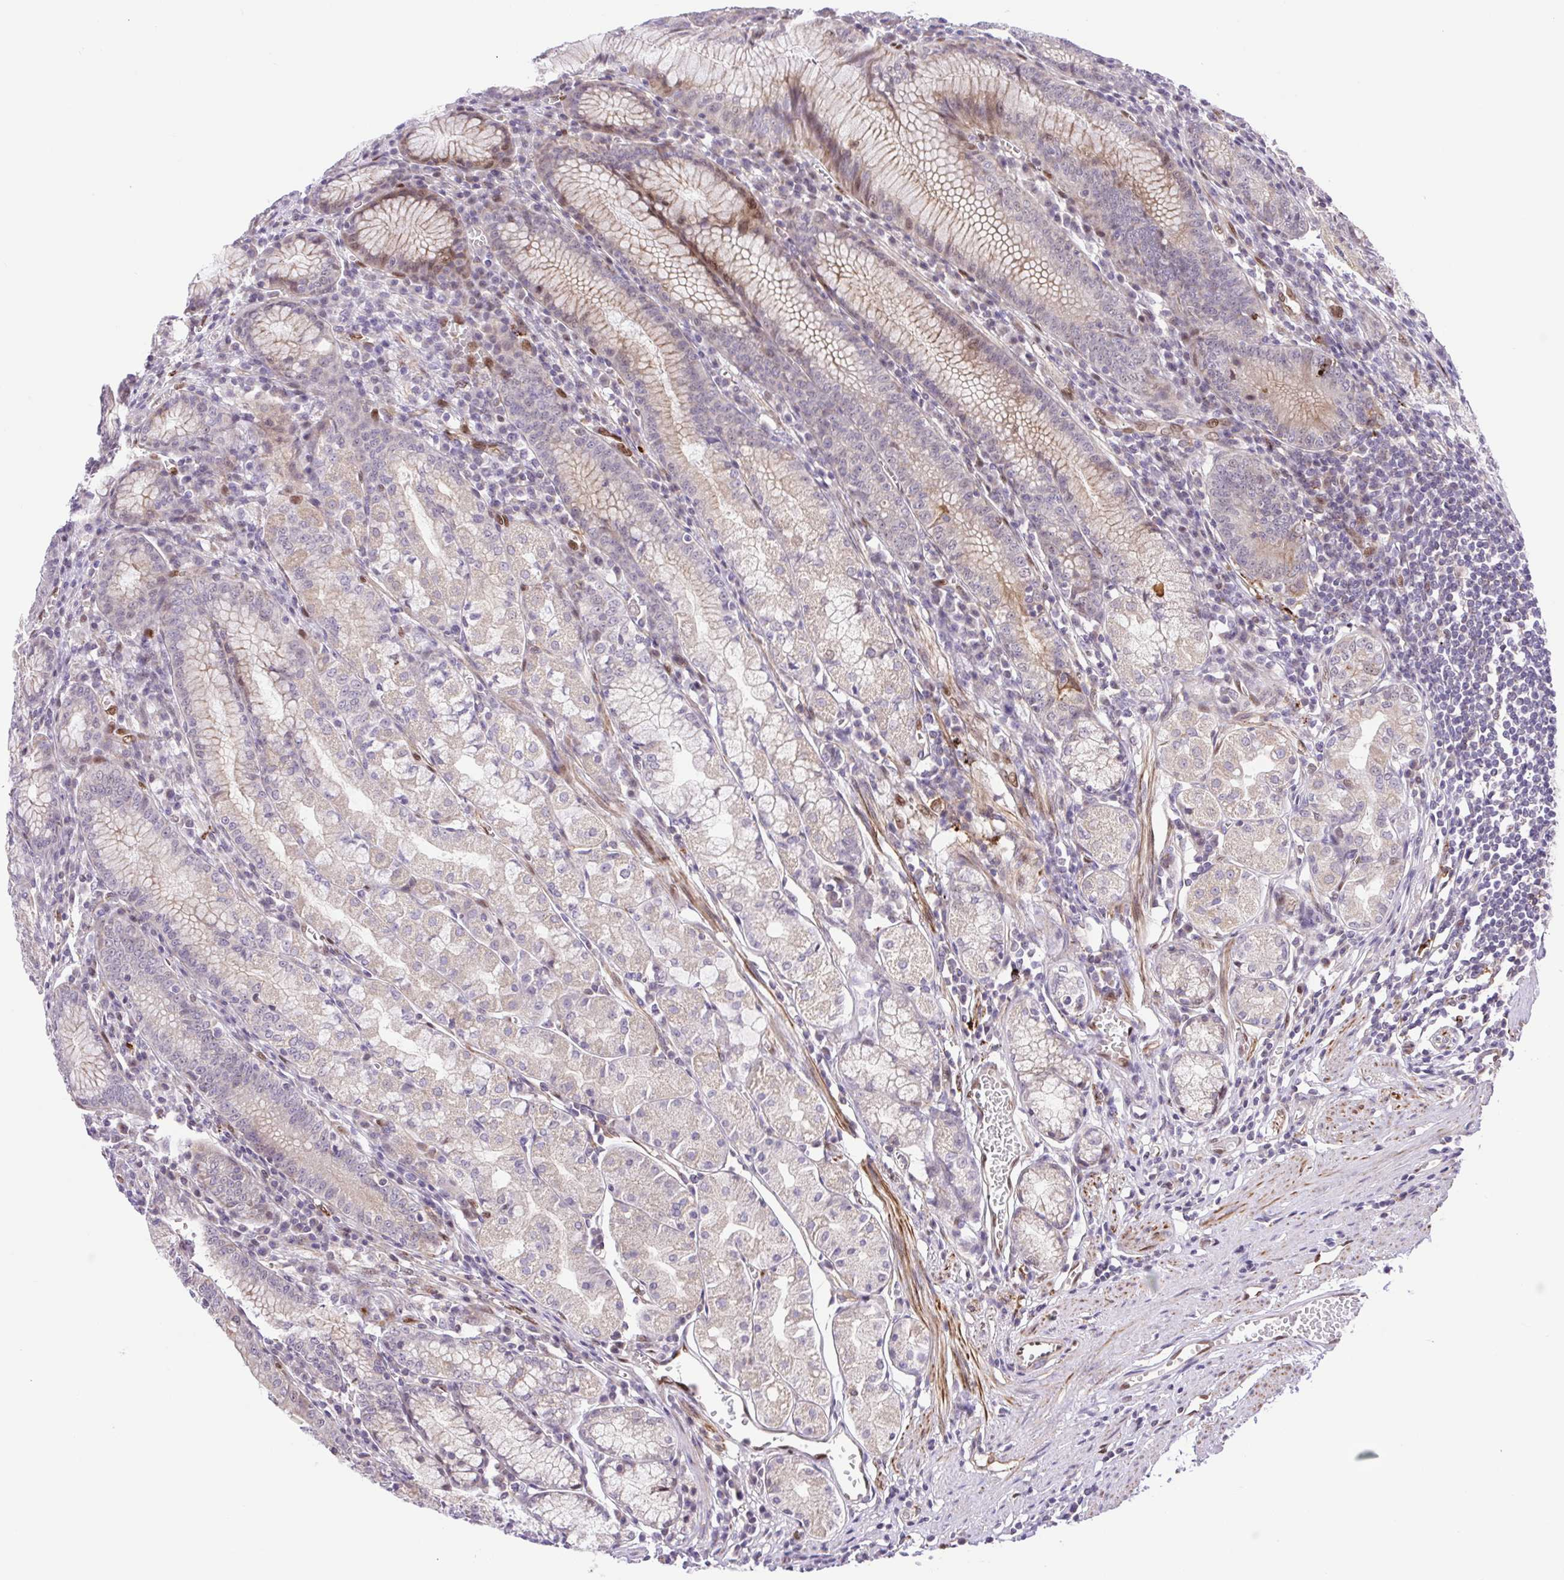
{"staining": {"intensity": "moderate", "quantity": "<25%", "location": "cytoplasmic/membranous"}, "tissue": "stomach", "cell_type": "Glandular cells", "image_type": "normal", "snomed": [{"axis": "morphology", "description": "Normal tissue, NOS"}, {"axis": "topography", "description": "Stomach"}], "caption": "Immunohistochemical staining of unremarkable human stomach exhibits moderate cytoplasmic/membranous protein staining in about <25% of glandular cells.", "gene": "ERG", "patient": {"sex": "male", "age": 55}}